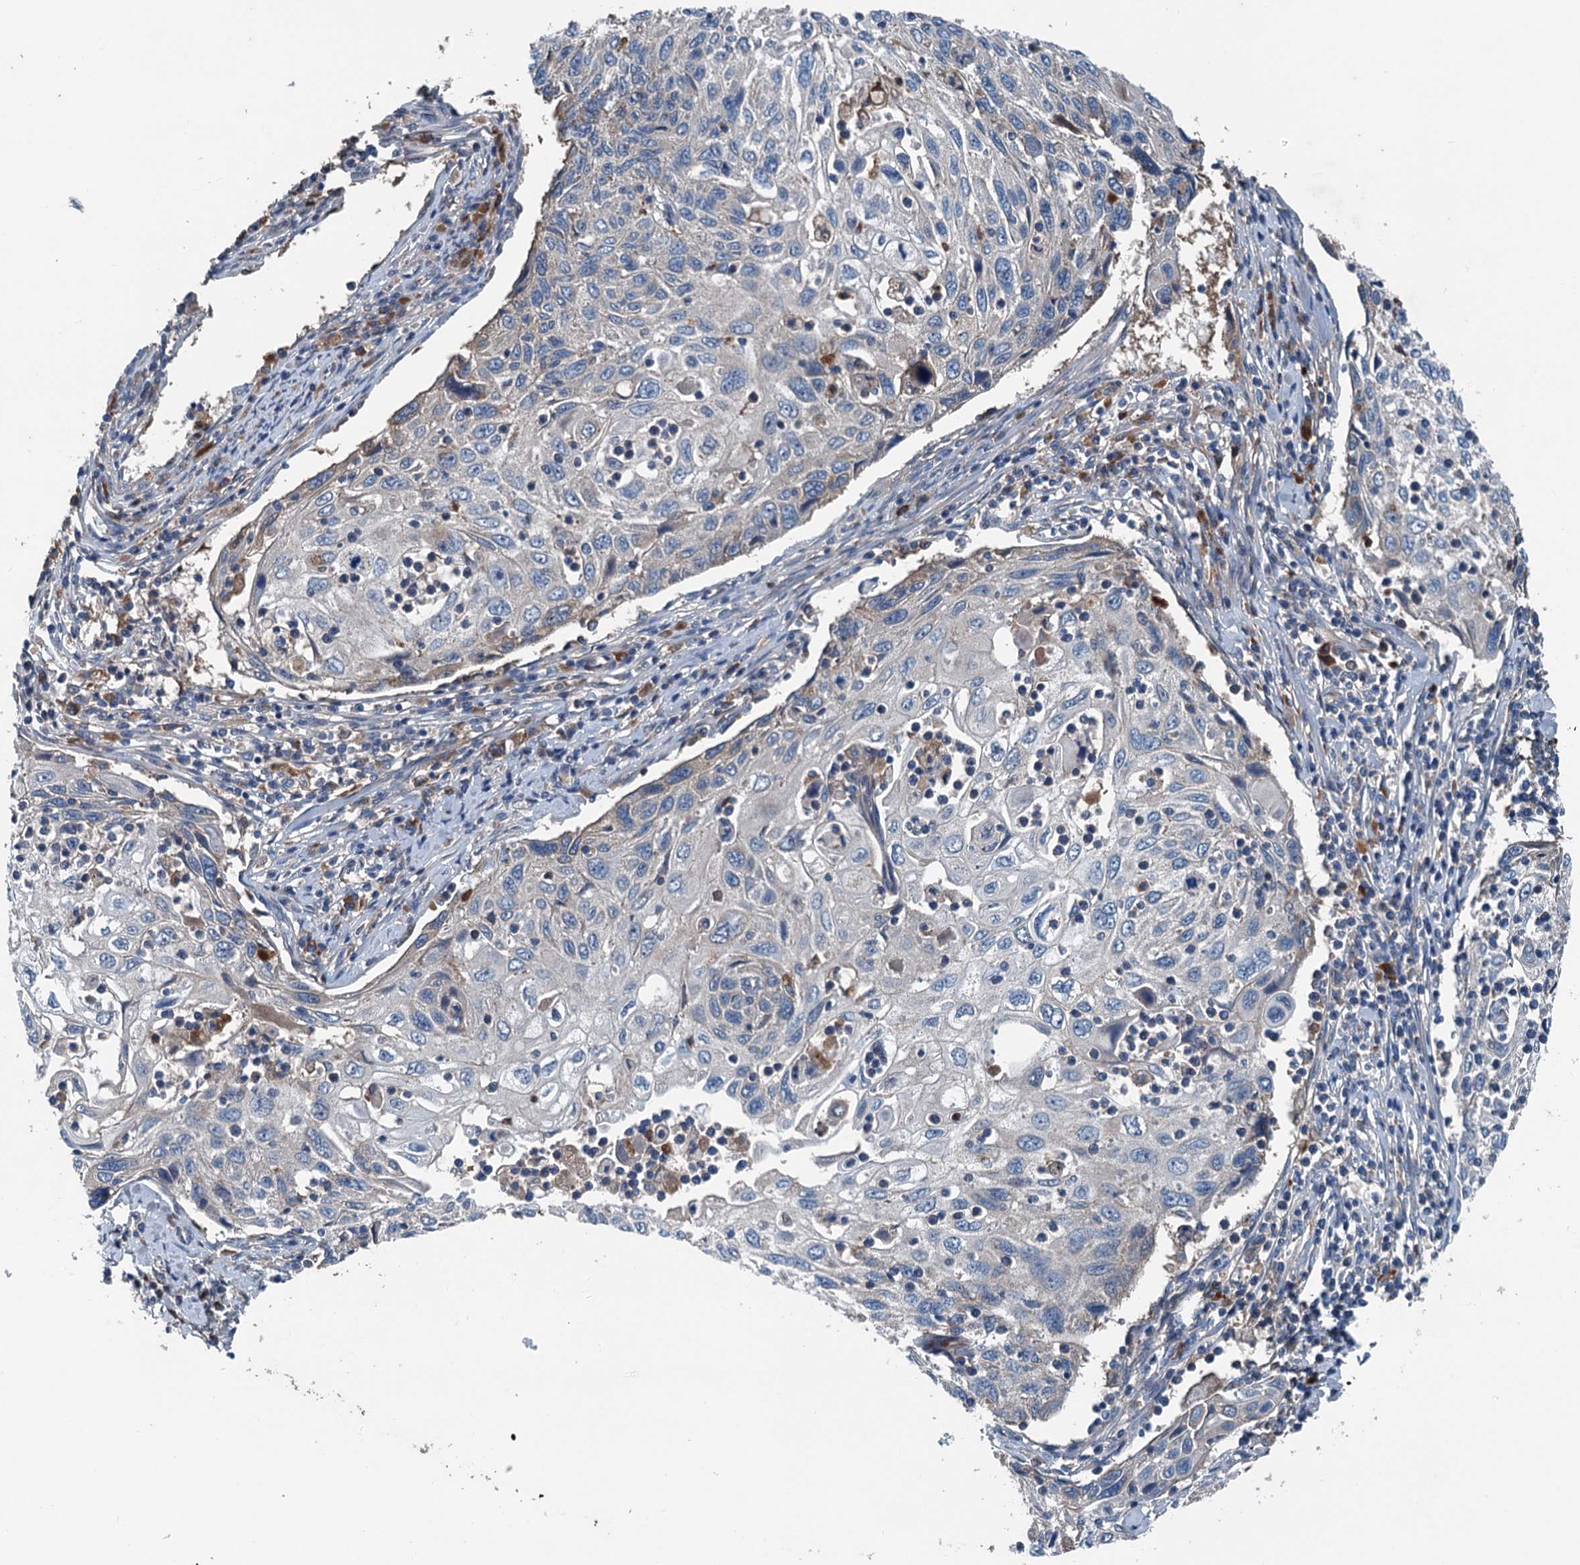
{"staining": {"intensity": "weak", "quantity": "<25%", "location": "cytoplasmic/membranous"}, "tissue": "cervical cancer", "cell_type": "Tumor cells", "image_type": "cancer", "snomed": [{"axis": "morphology", "description": "Squamous cell carcinoma, NOS"}, {"axis": "topography", "description": "Cervix"}], "caption": "Protein analysis of cervical cancer (squamous cell carcinoma) demonstrates no significant staining in tumor cells.", "gene": "PDSS1", "patient": {"sex": "female", "age": 70}}